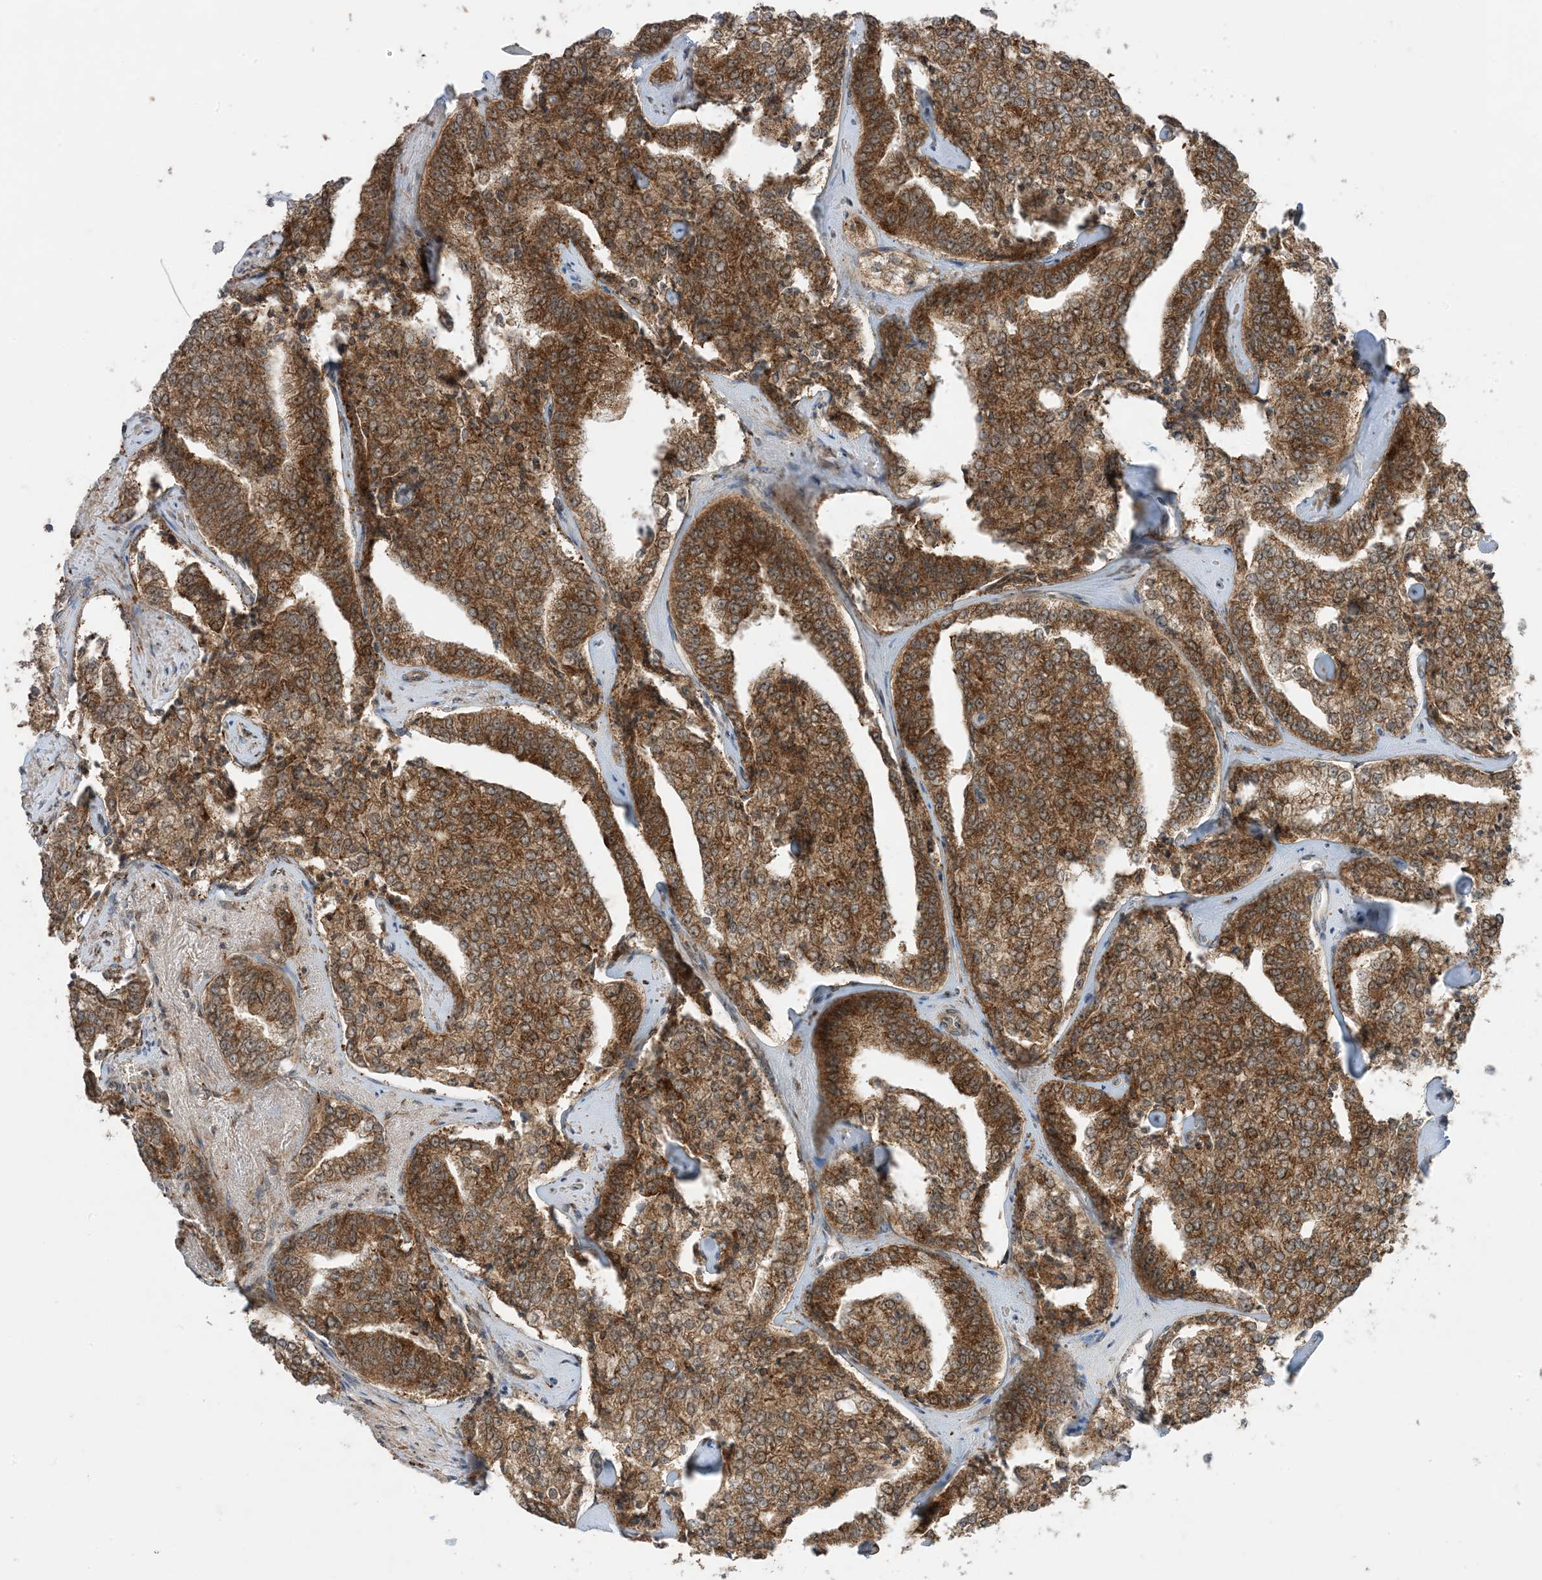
{"staining": {"intensity": "moderate", "quantity": ">75%", "location": "cytoplasmic/membranous"}, "tissue": "prostate cancer", "cell_type": "Tumor cells", "image_type": "cancer", "snomed": [{"axis": "morphology", "description": "Adenocarcinoma, High grade"}, {"axis": "topography", "description": "Prostate"}], "caption": "The photomicrograph exhibits staining of prostate adenocarcinoma (high-grade), revealing moderate cytoplasmic/membranous protein positivity (brown color) within tumor cells.", "gene": "ODC1", "patient": {"sex": "male", "age": 71}}